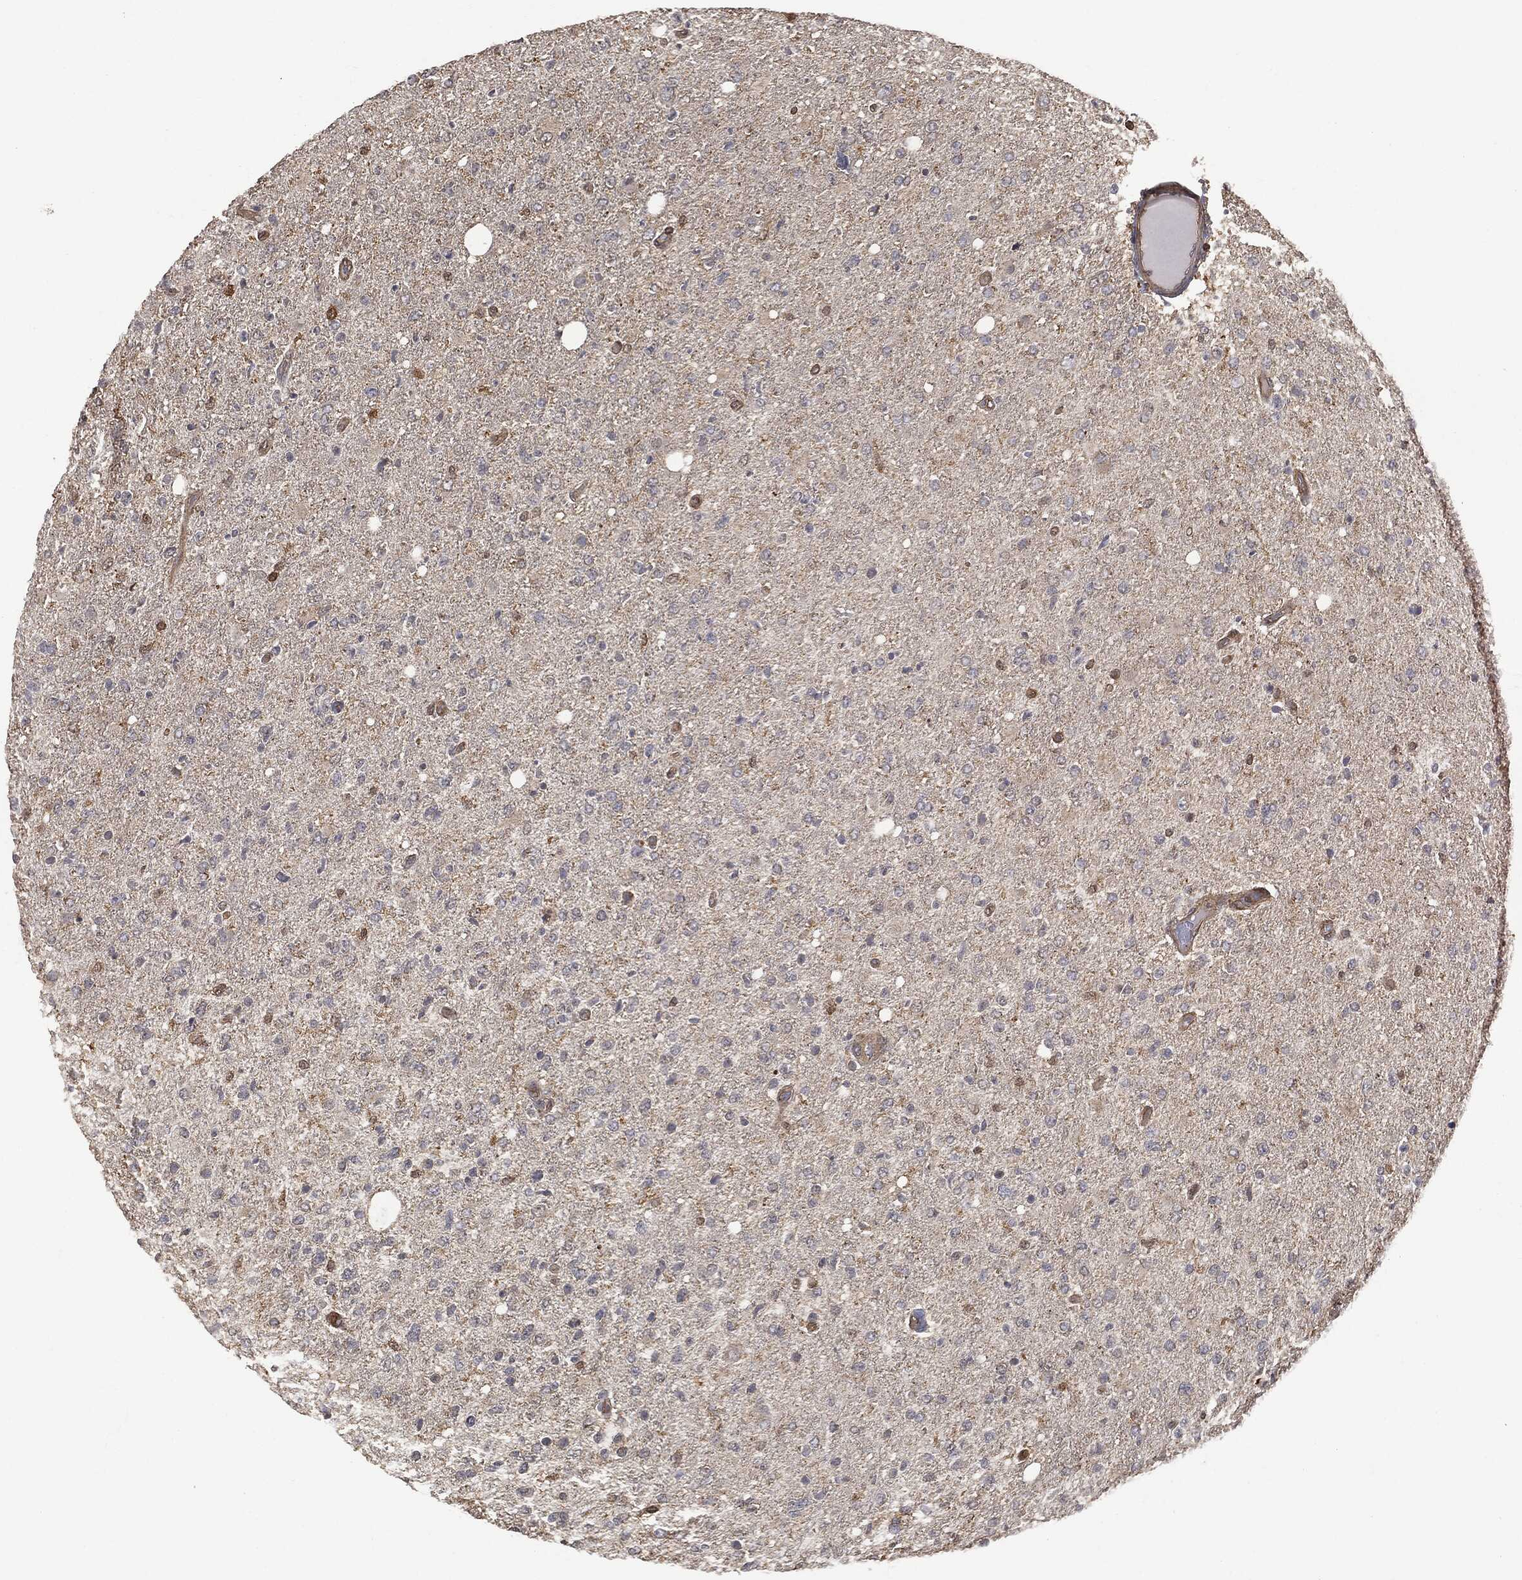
{"staining": {"intensity": "negative", "quantity": "none", "location": "none"}, "tissue": "glioma", "cell_type": "Tumor cells", "image_type": "cancer", "snomed": [{"axis": "morphology", "description": "Glioma, malignant, High grade"}, {"axis": "topography", "description": "Cerebral cortex"}], "caption": "This is an immunohistochemistry photomicrograph of malignant glioma (high-grade). There is no expression in tumor cells.", "gene": "PSMB10", "patient": {"sex": "male", "age": 70}}